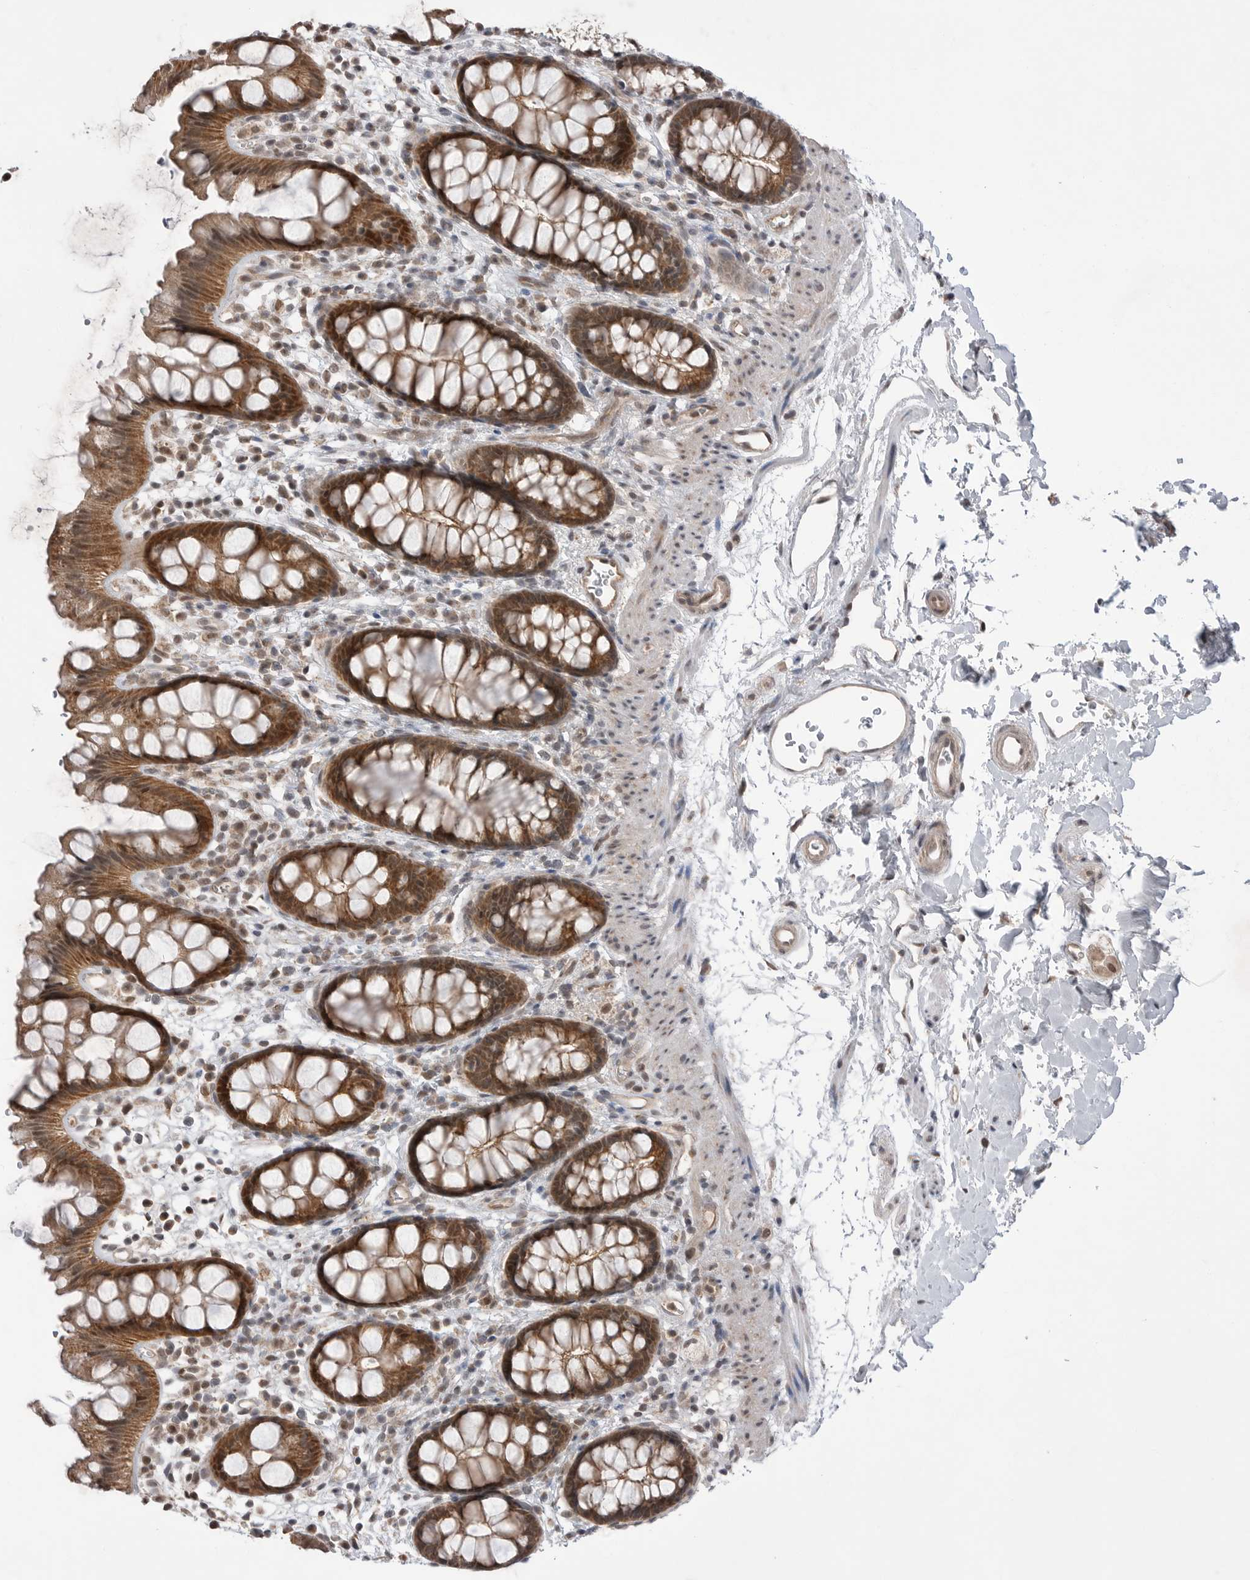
{"staining": {"intensity": "moderate", "quantity": ">75%", "location": "cytoplasmic/membranous,nuclear"}, "tissue": "rectum", "cell_type": "Glandular cells", "image_type": "normal", "snomed": [{"axis": "morphology", "description": "Normal tissue, NOS"}, {"axis": "topography", "description": "Rectum"}], "caption": "Rectum stained for a protein (brown) exhibits moderate cytoplasmic/membranous,nuclear positive positivity in about >75% of glandular cells.", "gene": "NTAQ1", "patient": {"sex": "female", "age": 65}}